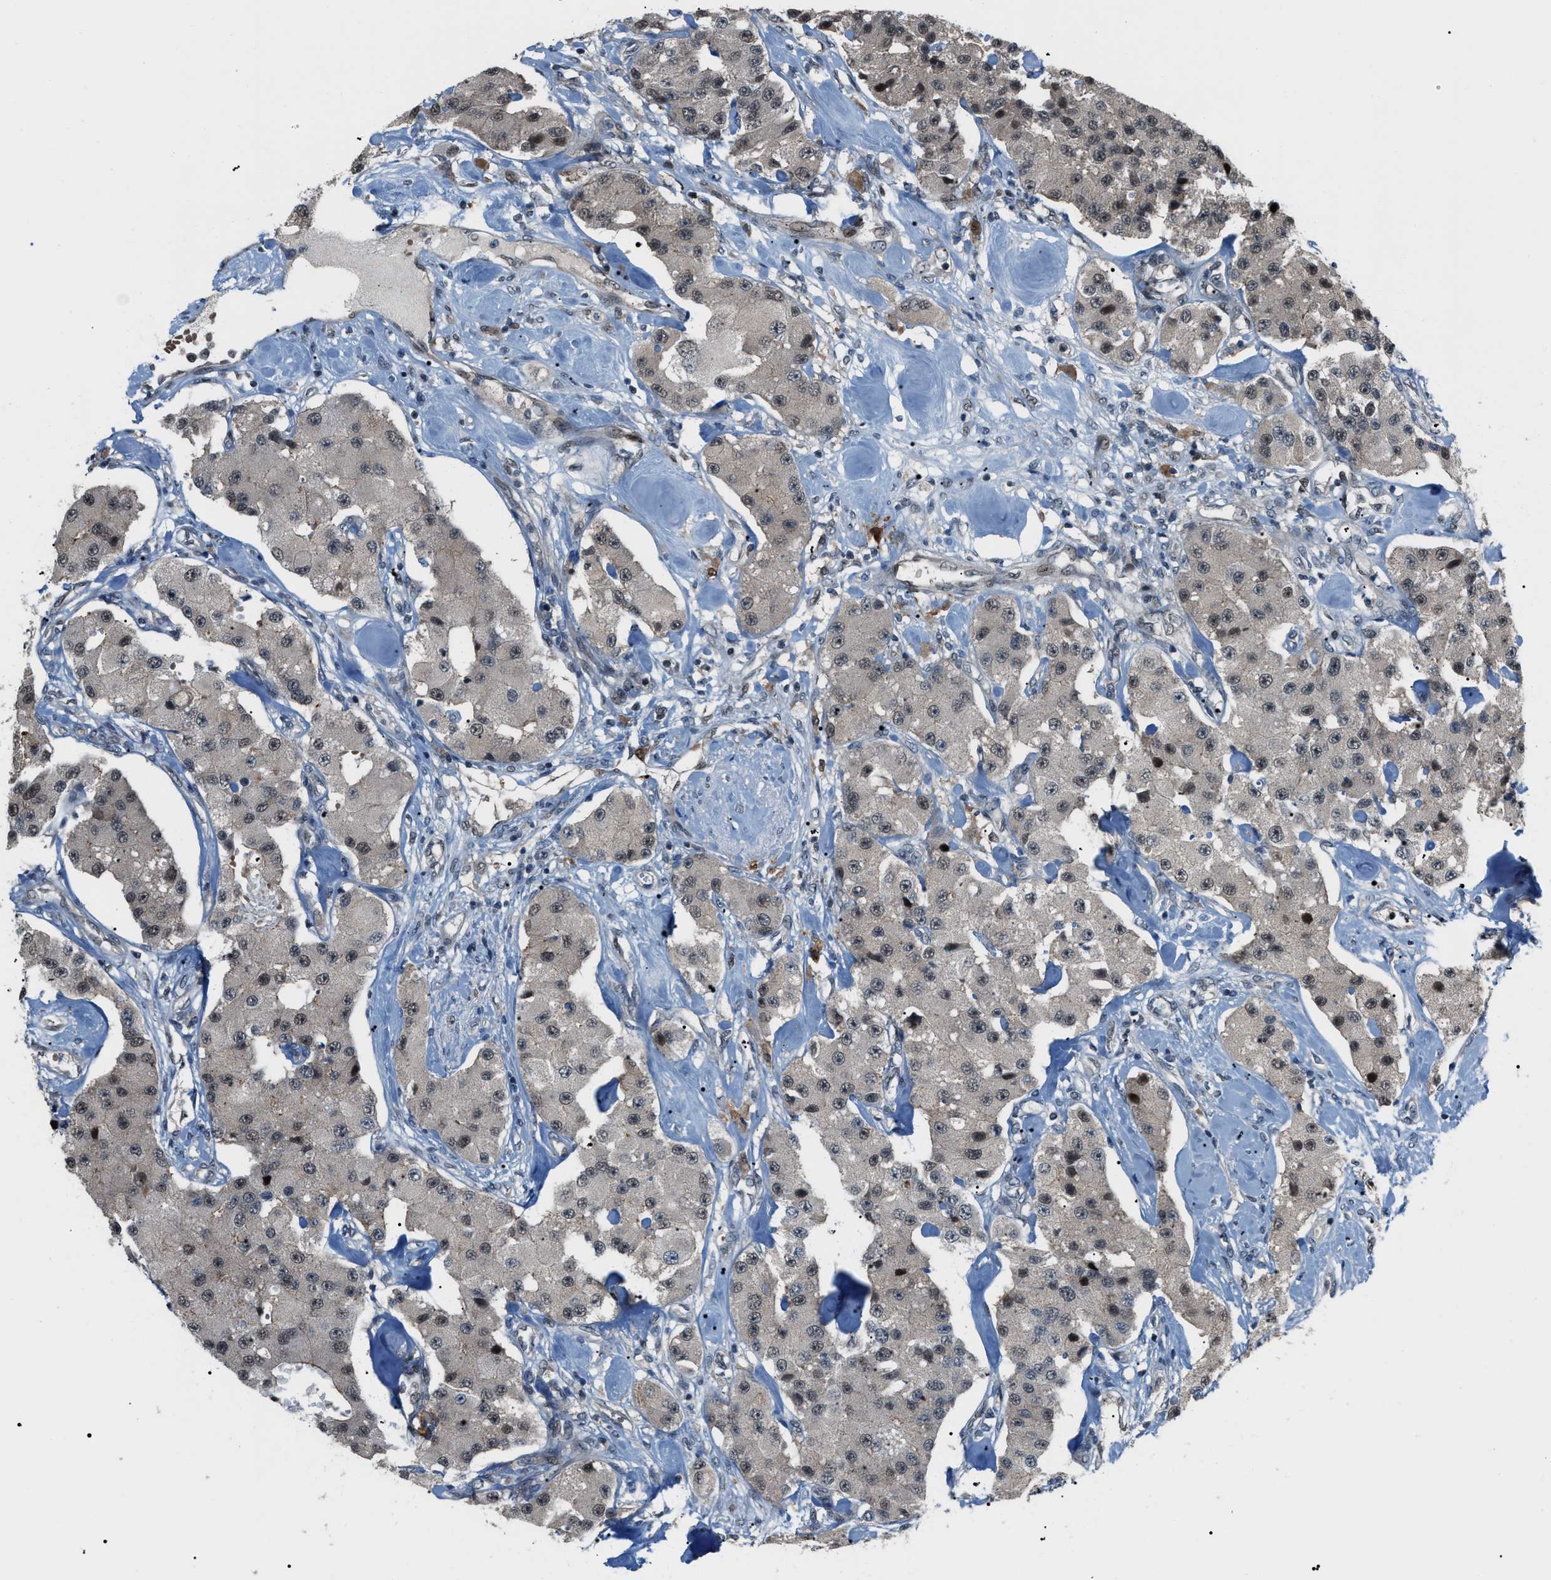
{"staining": {"intensity": "weak", "quantity": "<25%", "location": "nuclear"}, "tissue": "carcinoid", "cell_type": "Tumor cells", "image_type": "cancer", "snomed": [{"axis": "morphology", "description": "Carcinoid, malignant, NOS"}, {"axis": "topography", "description": "Pancreas"}], "caption": "Tumor cells are negative for protein expression in human carcinoid (malignant). (DAB (3,3'-diaminobenzidine) IHC visualized using brightfield microscopy, high magnification).", "gene": "RFFL", "patient": {"sex": "male", "age": 41}}